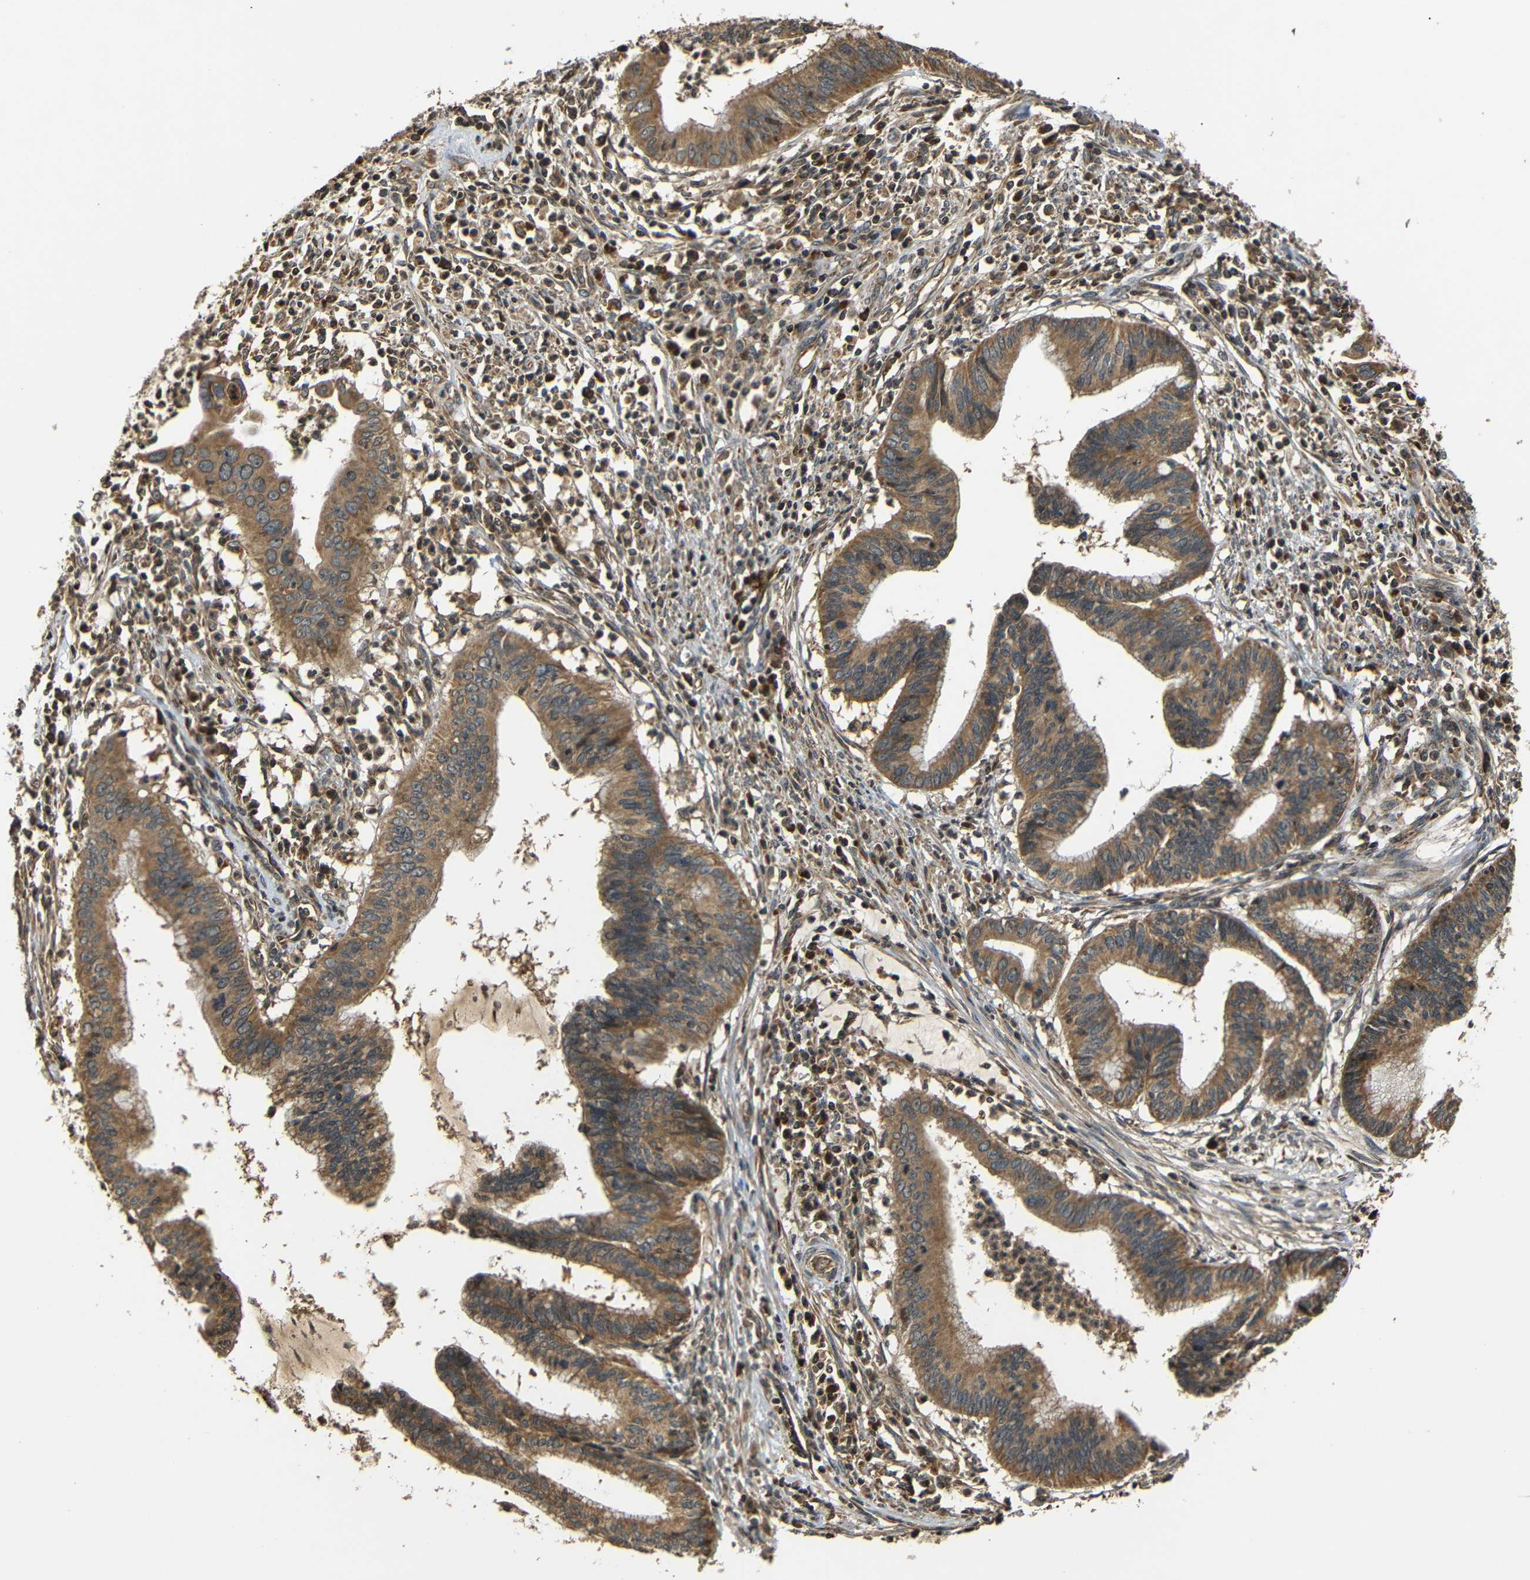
{"staining": {"intensity": "moderate", "quantity": ">75%", "location": "cytoplasmic/membranous"}, "tissue": "cervical cancer", "cell_type": "Tumor cells", "image_type": "cancer", "snomed": [{"axis": "morphology", "description": "Adenocarcinoma, NOS"}, {"axis": "topography", "description": "Cervix"}], "caption": "Protein expression analysis of human cervical cancer reveals moderate cytoplasmic/membranous expression in approximately >75% of tumor cells.", "gene": "TANK", "patient": {"sex": "female", "age": 36}}